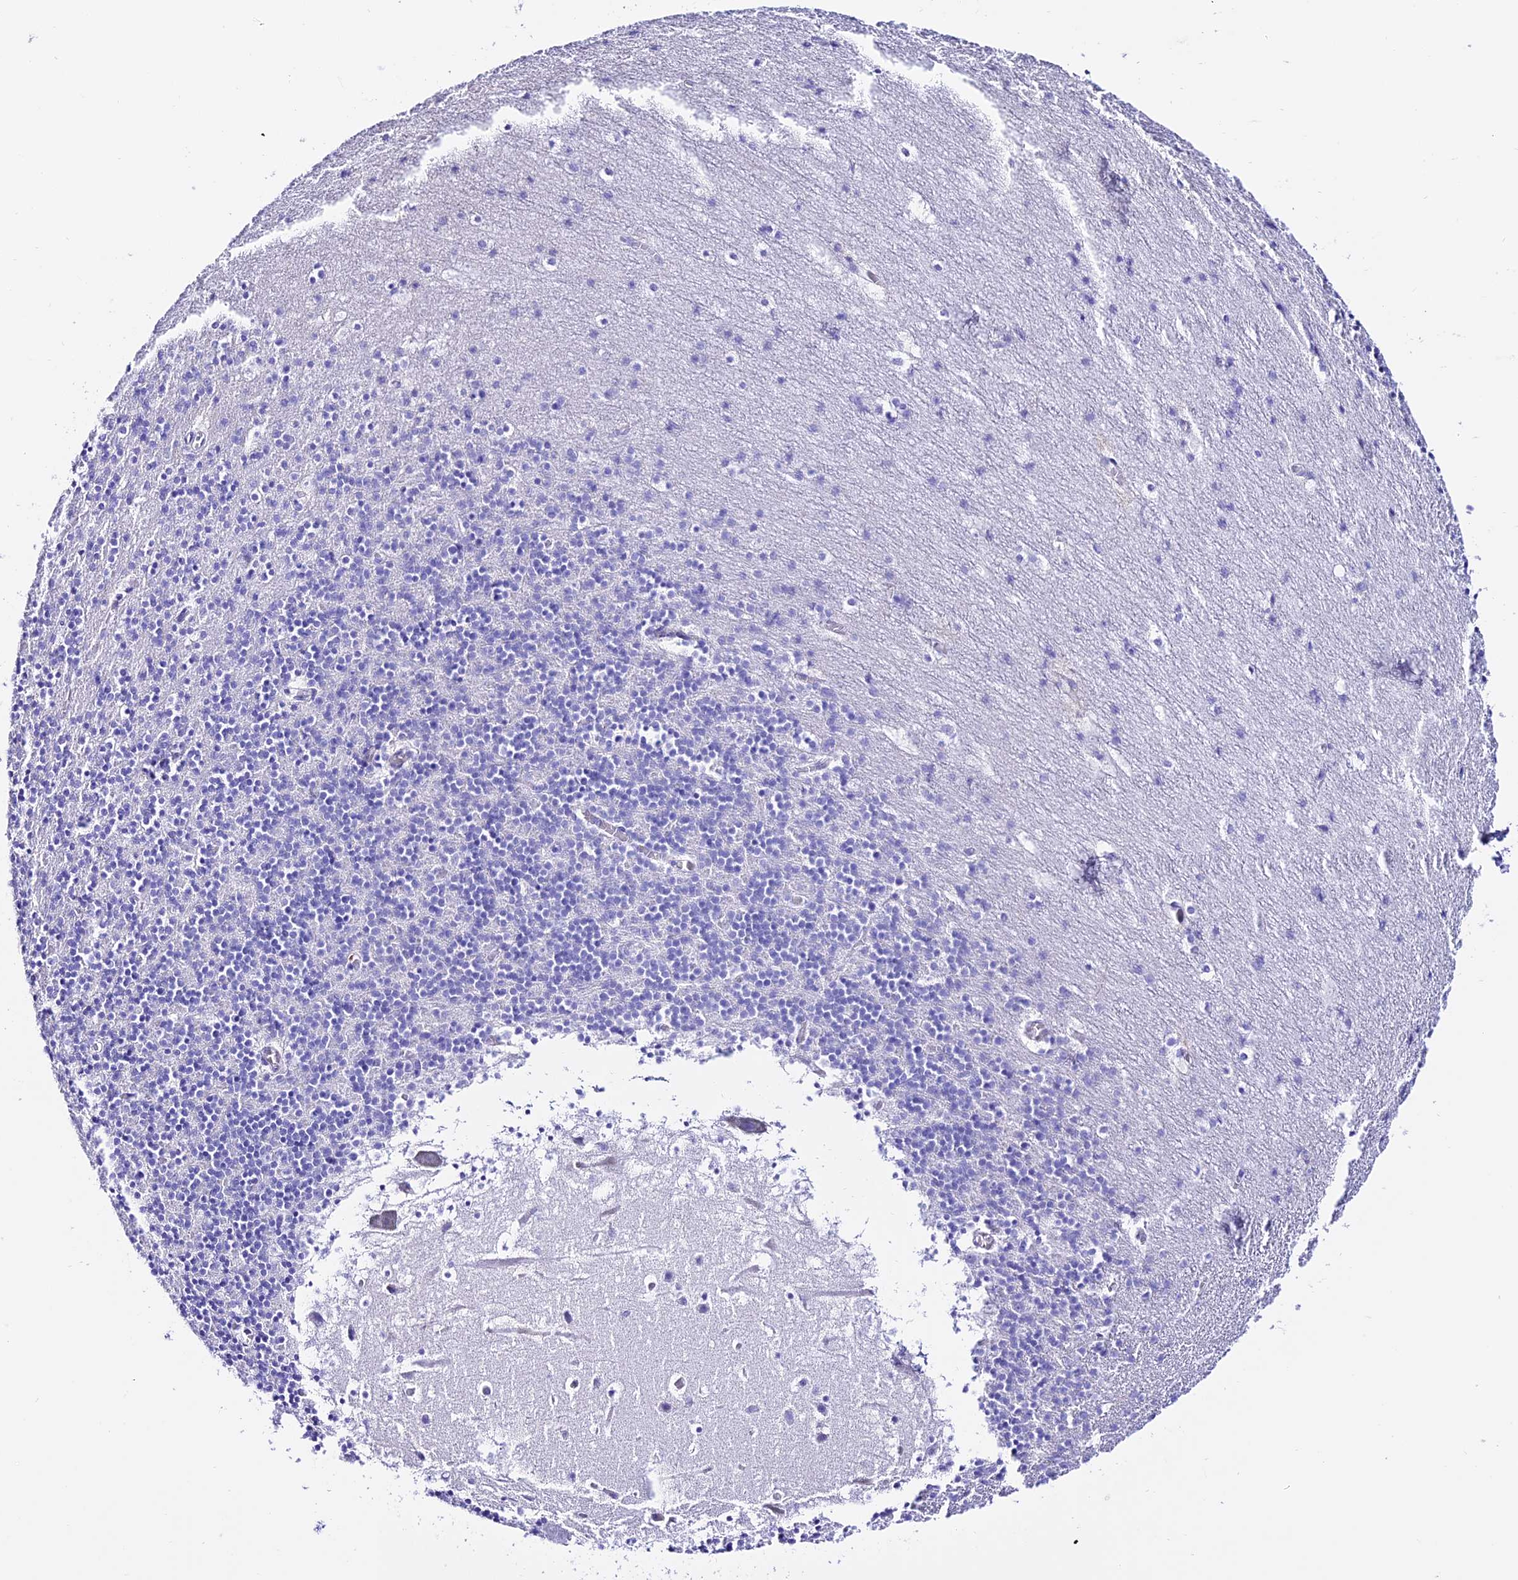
{"staining": {"intensity": "negative", "quantity": "none", "location": "none"}, "tissue": "cerebellum", "cell_type": "Cells in granular layer", "image_type": "normal", "snomed": [{"axis": "morphology", "description": "Normal tissue, NOS"}, {"axis": "topography", "description": "Cerebellum"}], "caption": "Immunohistochemistry photomicrograph of benign human cerebellum stained for a protein (brown), which exhibits no positivity in cells in granular layer.", "gene": "TRMT44", "patient": {"sex": "male", "age": 45}}